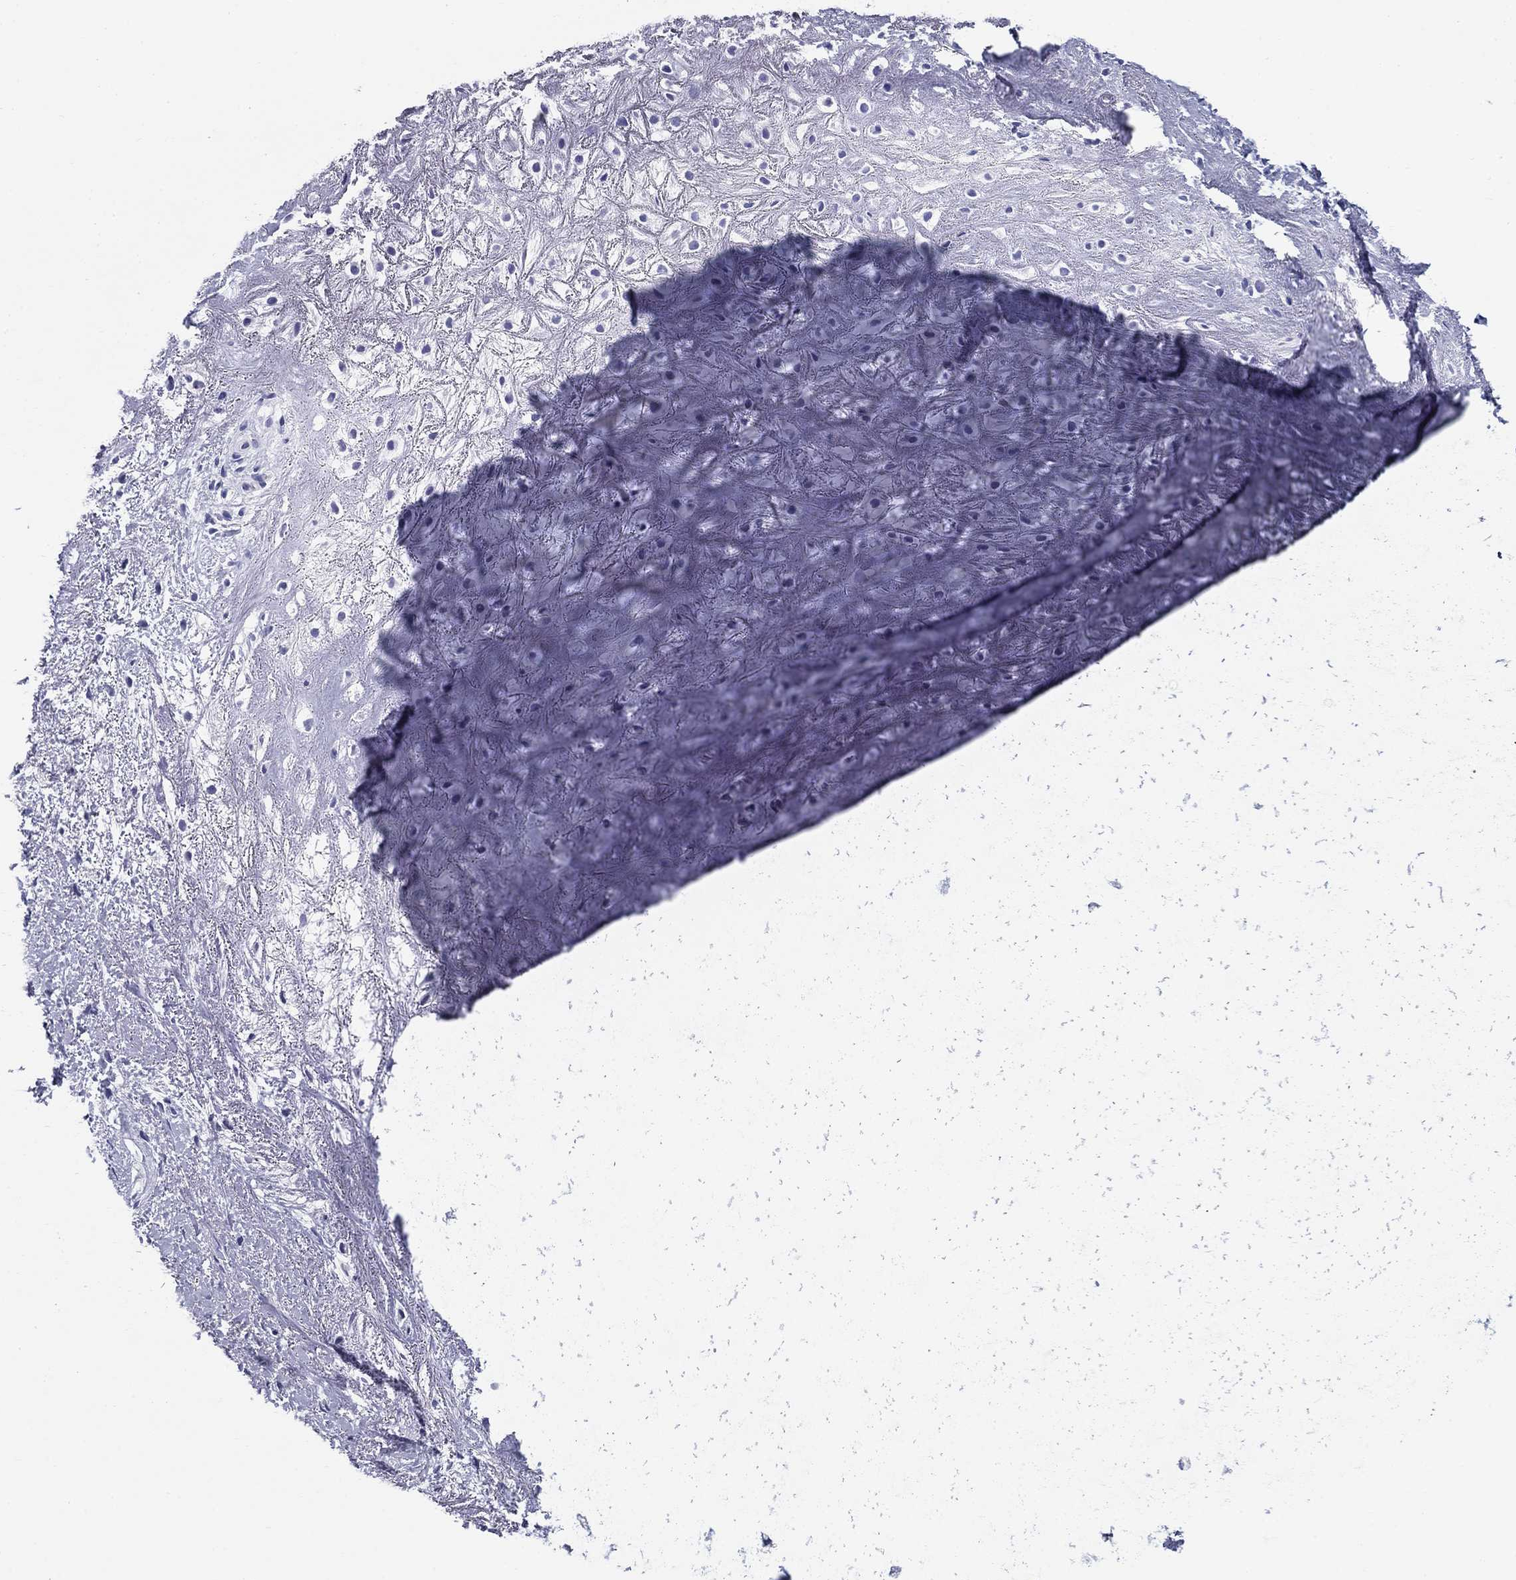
{"staining": {"intensity": "negative", "quantity": "none", "location": "none"}, "tissue": "adipose tissue", "cell_type": "Adipocytes", "image_type": "normal", "snomed": [{"axis": "morphology", "description": "Normal tissue, NOS"}, {"axis": "morphology", "description": "Squamous cell carcinoma, NOS"}, {"axis": "topography", "description": "Cartilage tissue"}, {"axis": "topography", "description": "Head-Neck"}], "caption": "DAB (3,3'-diaminobenzidine) immunohistochemical staining of normal adipose tissue displays no significant staining in adipocytes.", "gene": "UPB1", "patient": {"sex": "male", "age": 62}}